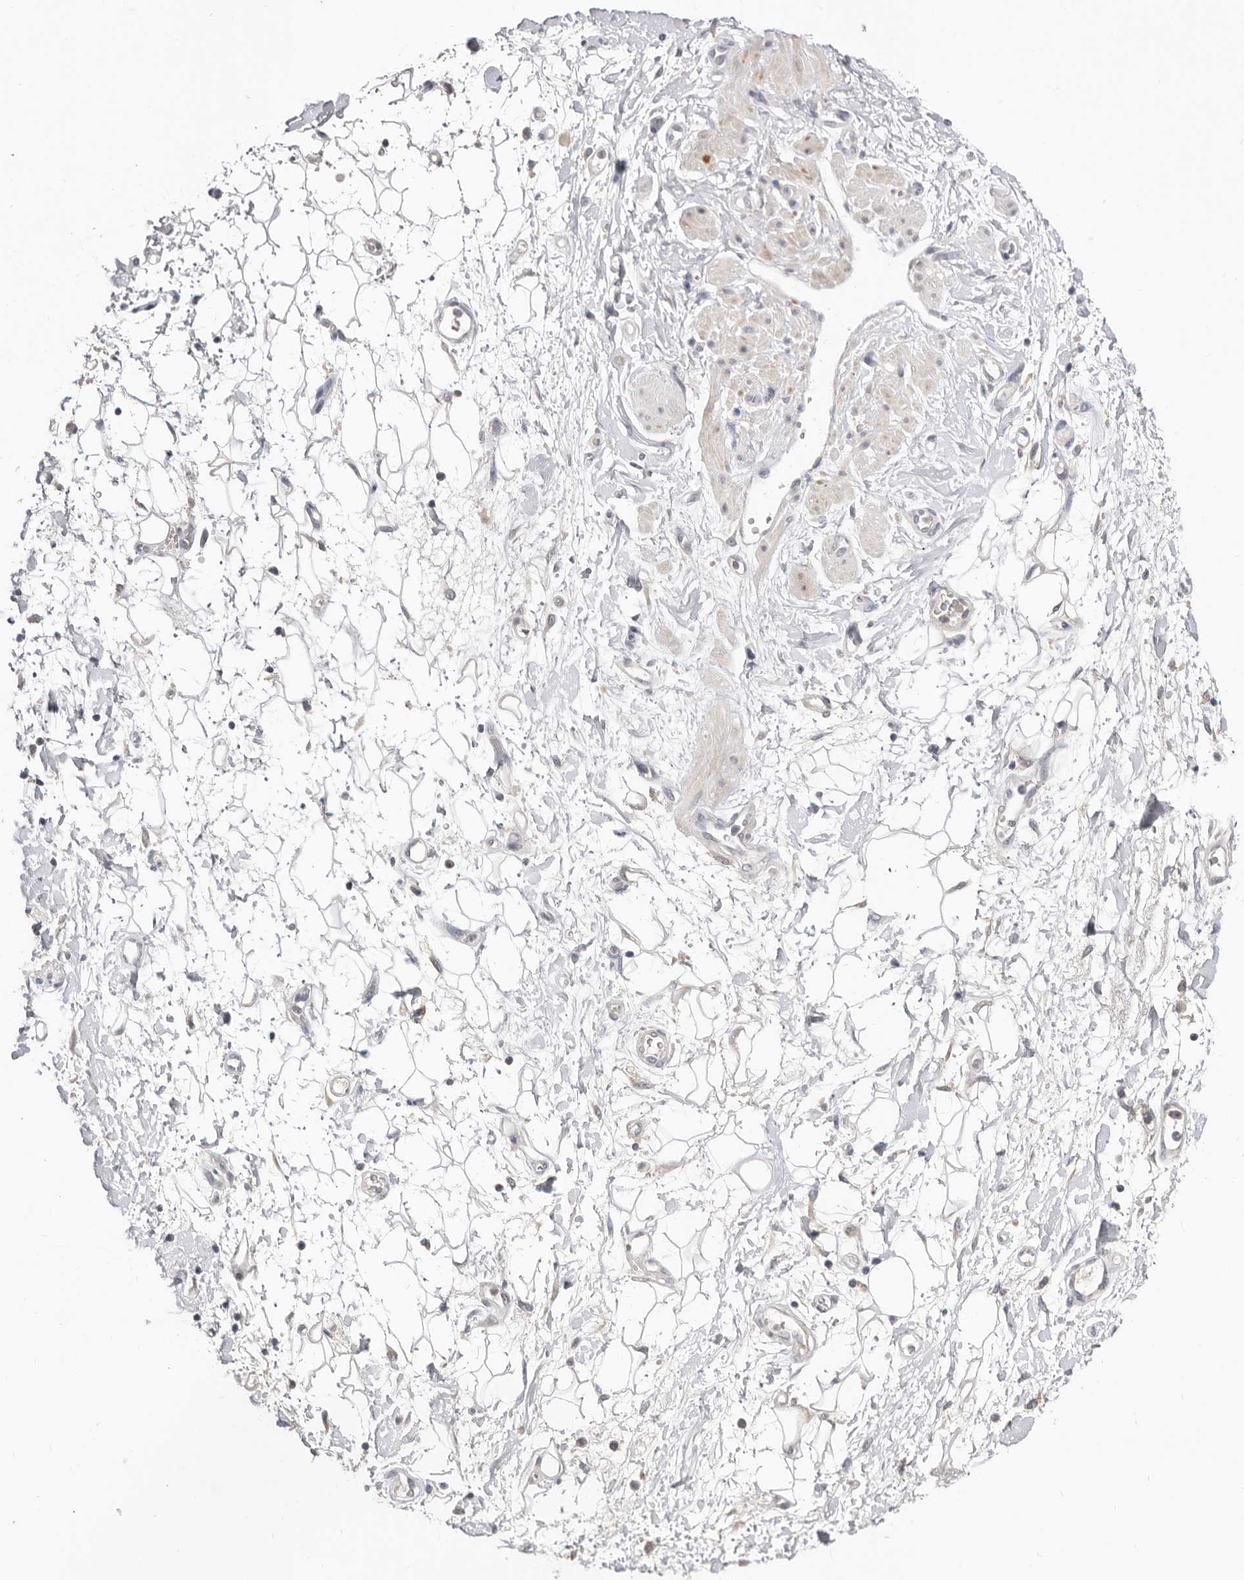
{"staining": {"intensity": "negative", "quantity": "none", "location": "none"}, "tissue": "adipose tissue", "cell_type": "Adipocytes", "image_type": "normal", "snomed": [{"axis": "morphology", "description": "Normal tissue, NOS"}, {"axis": "morphology", "description": "Adenocarcinoma, NOS"}, {"axis": "topography", "description": "Pancreas"}, {"axis": "topography", "description": "Peripheral nerve tissue"}], "caption": "Adipocytes show no significant protein expression in unremarkable adipose tissue.", "gene": "DOP1A", "patient": {"sex": "male", "age": 59}}